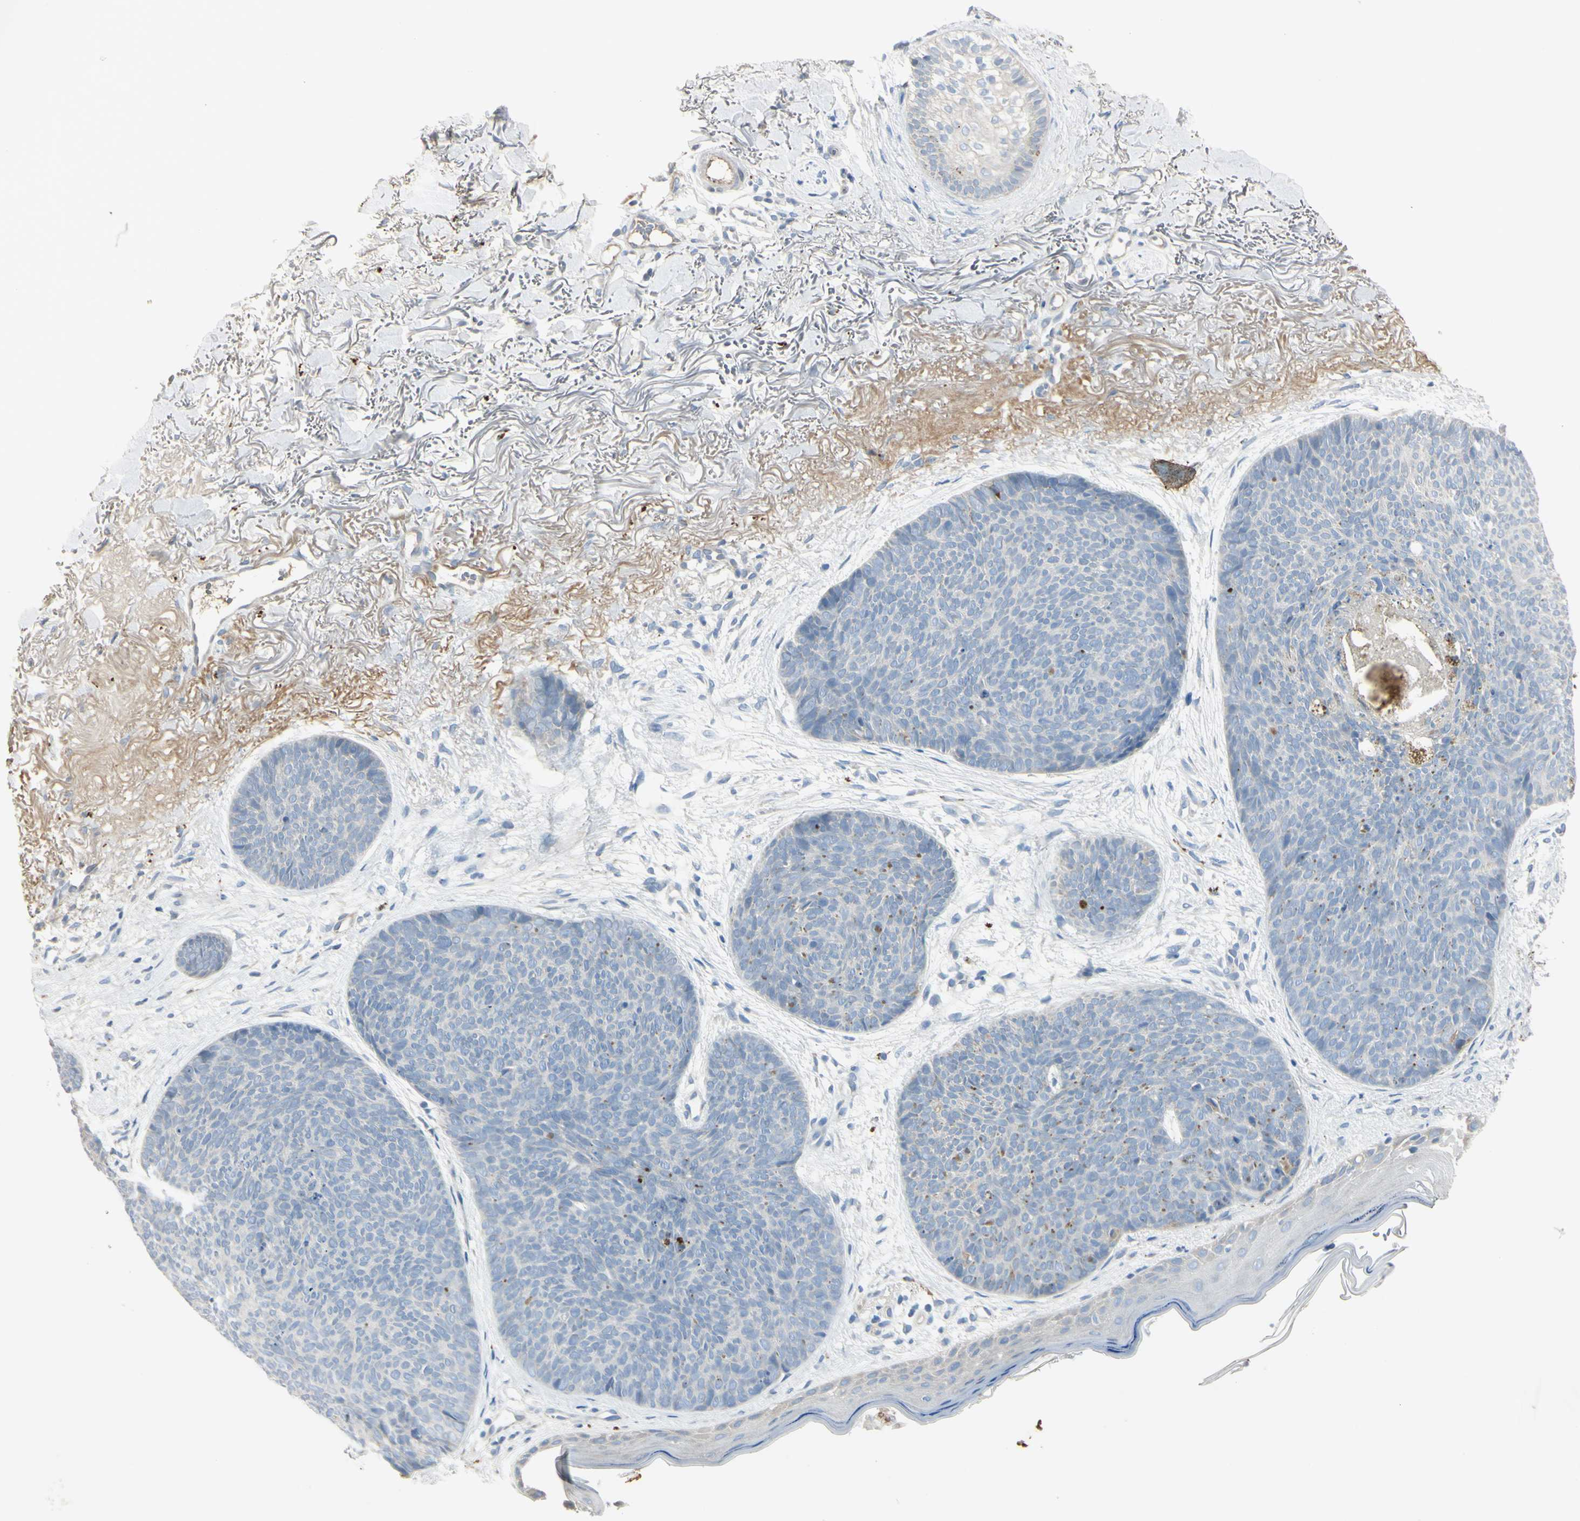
{"staining": {"intensity": "negative", "quantity": "none", "location": "none"}, "tissue": "skin cancer", "cell_type": "Tumor cells", "image_type": "cancer", "snomed": [{"axis": "morphology", "description": "Normal tissue, NOS"}, {"axis": "morphology", "description": "Basal cell carcinoma"}, {"axis": "topography", "description": "Skin"}], "caption": "The micrograph exhibits no staining of tumor cells in skin cancer.", "gene": "ANGPTL1", "patient": {"sex": "female", "age": 70}}